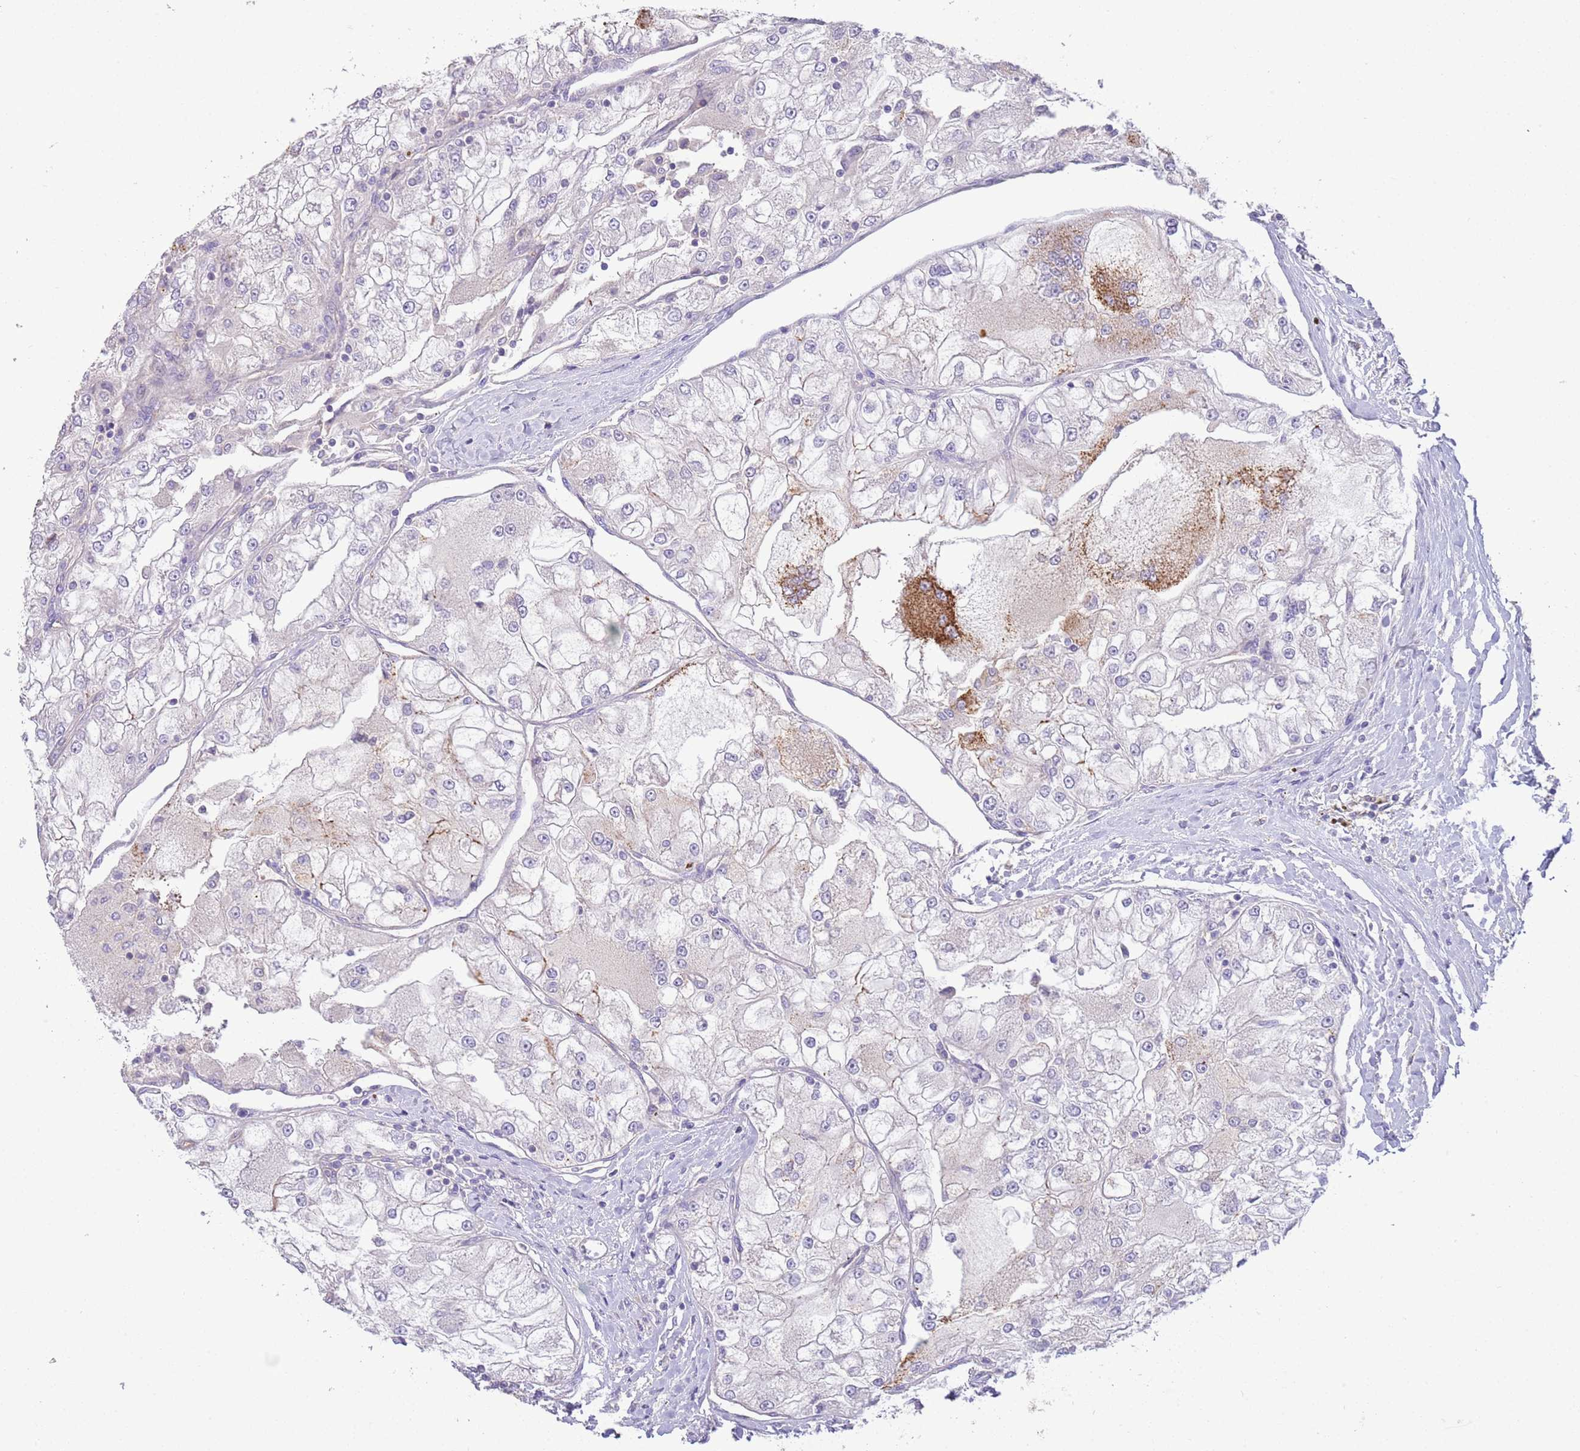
{"staining": {"intensity": "moderate", "quantity": "<25%", "location": "cytoplasmic/membranous"}, "tissue": "renal cancer", "cell_type": "Tumor cells", "image_type": "cancer", "snomed": [{"axis": "morphology", "description": "Adenocarcinoma, NOS"}, {"axis": "topography", "description": "Kidney"}], "caption": "This is an image of IHC staining of renal cancer, which shows moderate expression in the cytoplasmic/membranous of tumor cells.", "gene": "SFTPA1", "patient": {"sex": "female", "age": 72}}